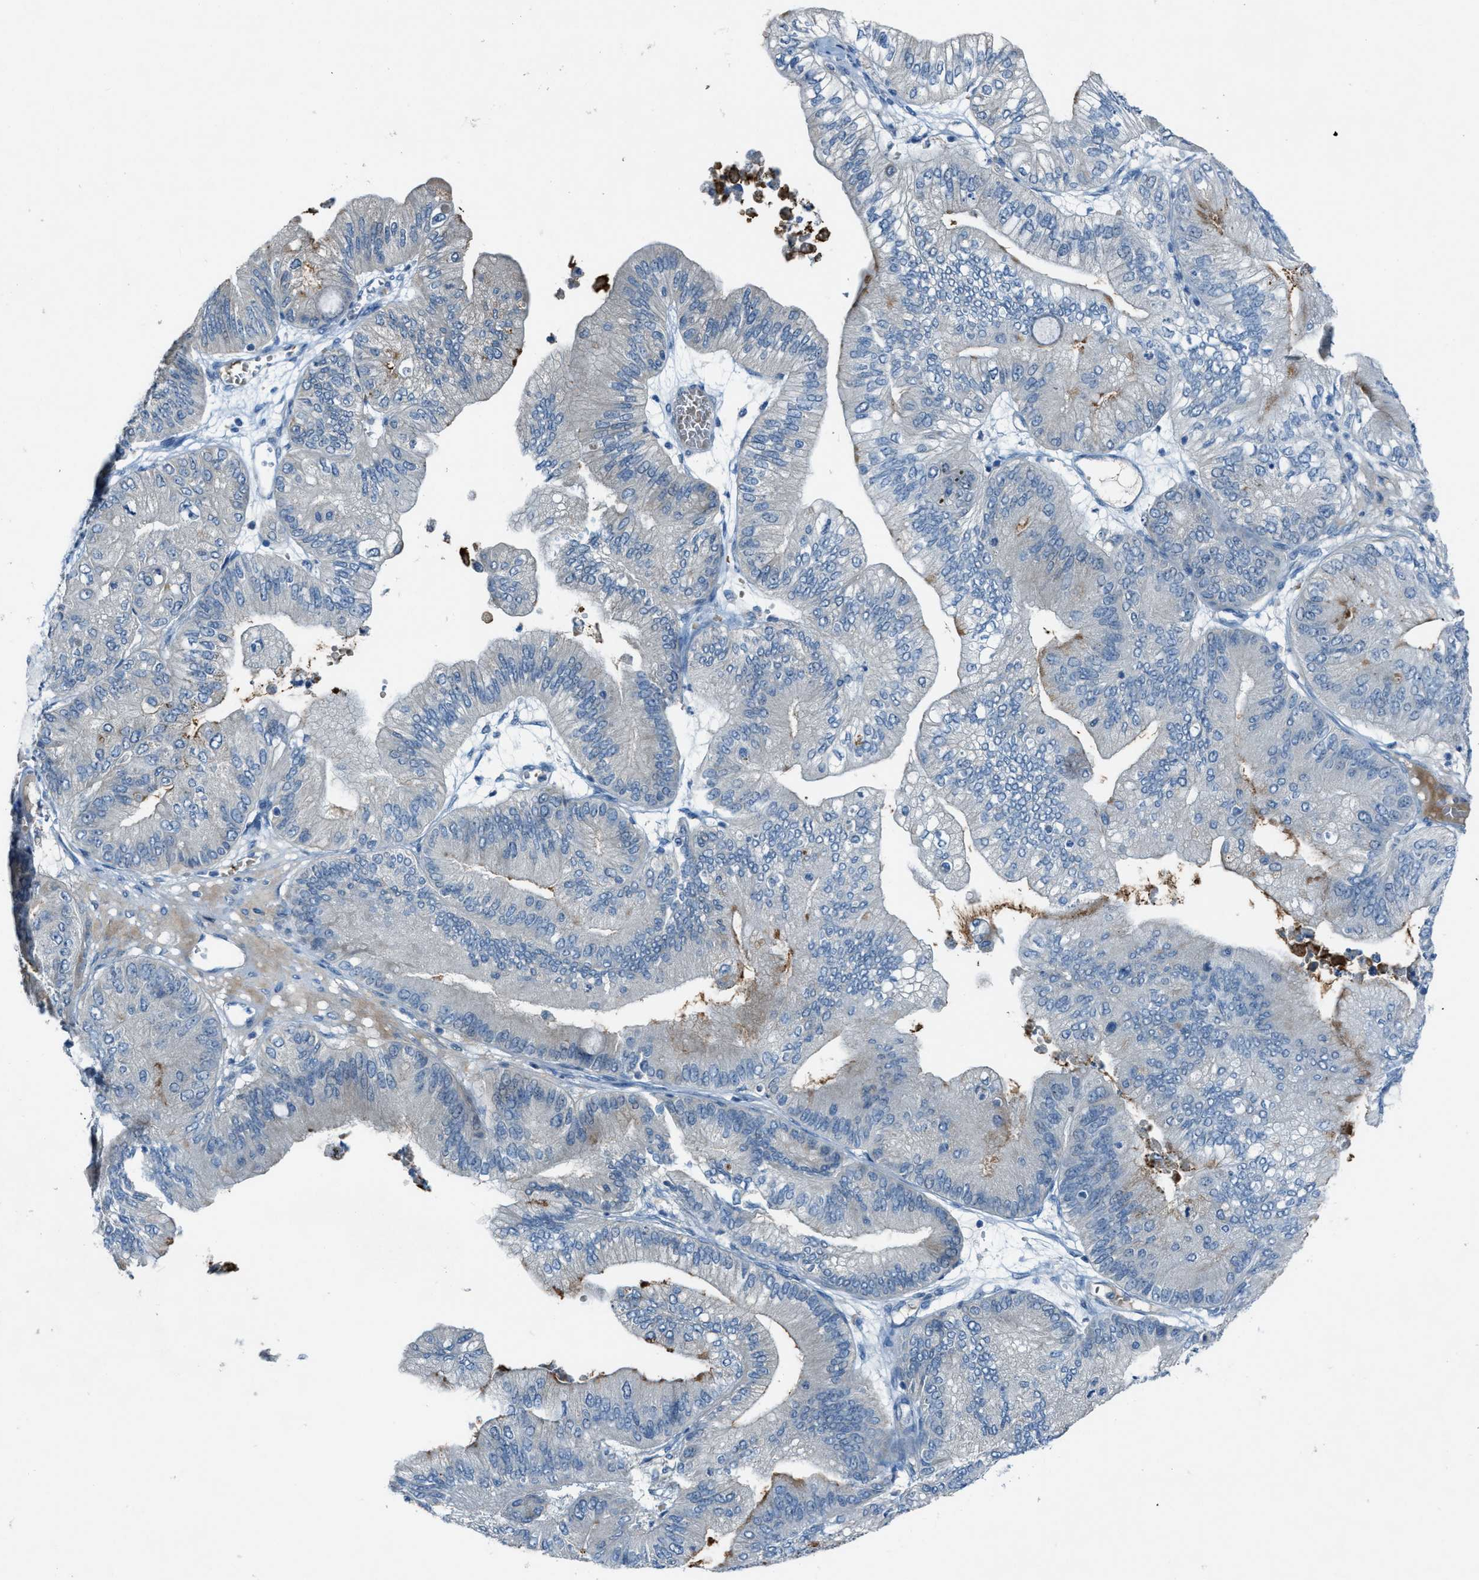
{"staining": {"intensity": "negative", "quantity": "none", "location": "none"}, "tissue": "ovarian cancer", "cell_type": "Tumor cells", "image_type": "cancer", "snomed": [{"axis": "morphology", "description": "Cystadenocarcinoma, mucinous, NOS"}, {"axis": "topography", "description": "Ovary"}], "caption": "This is an immunohistochemistry histopathology image of human ovarian cancer. There is no expression in tumor cells.", "gene": "CDON", "patient": {"sex": "female", "age": 61}}